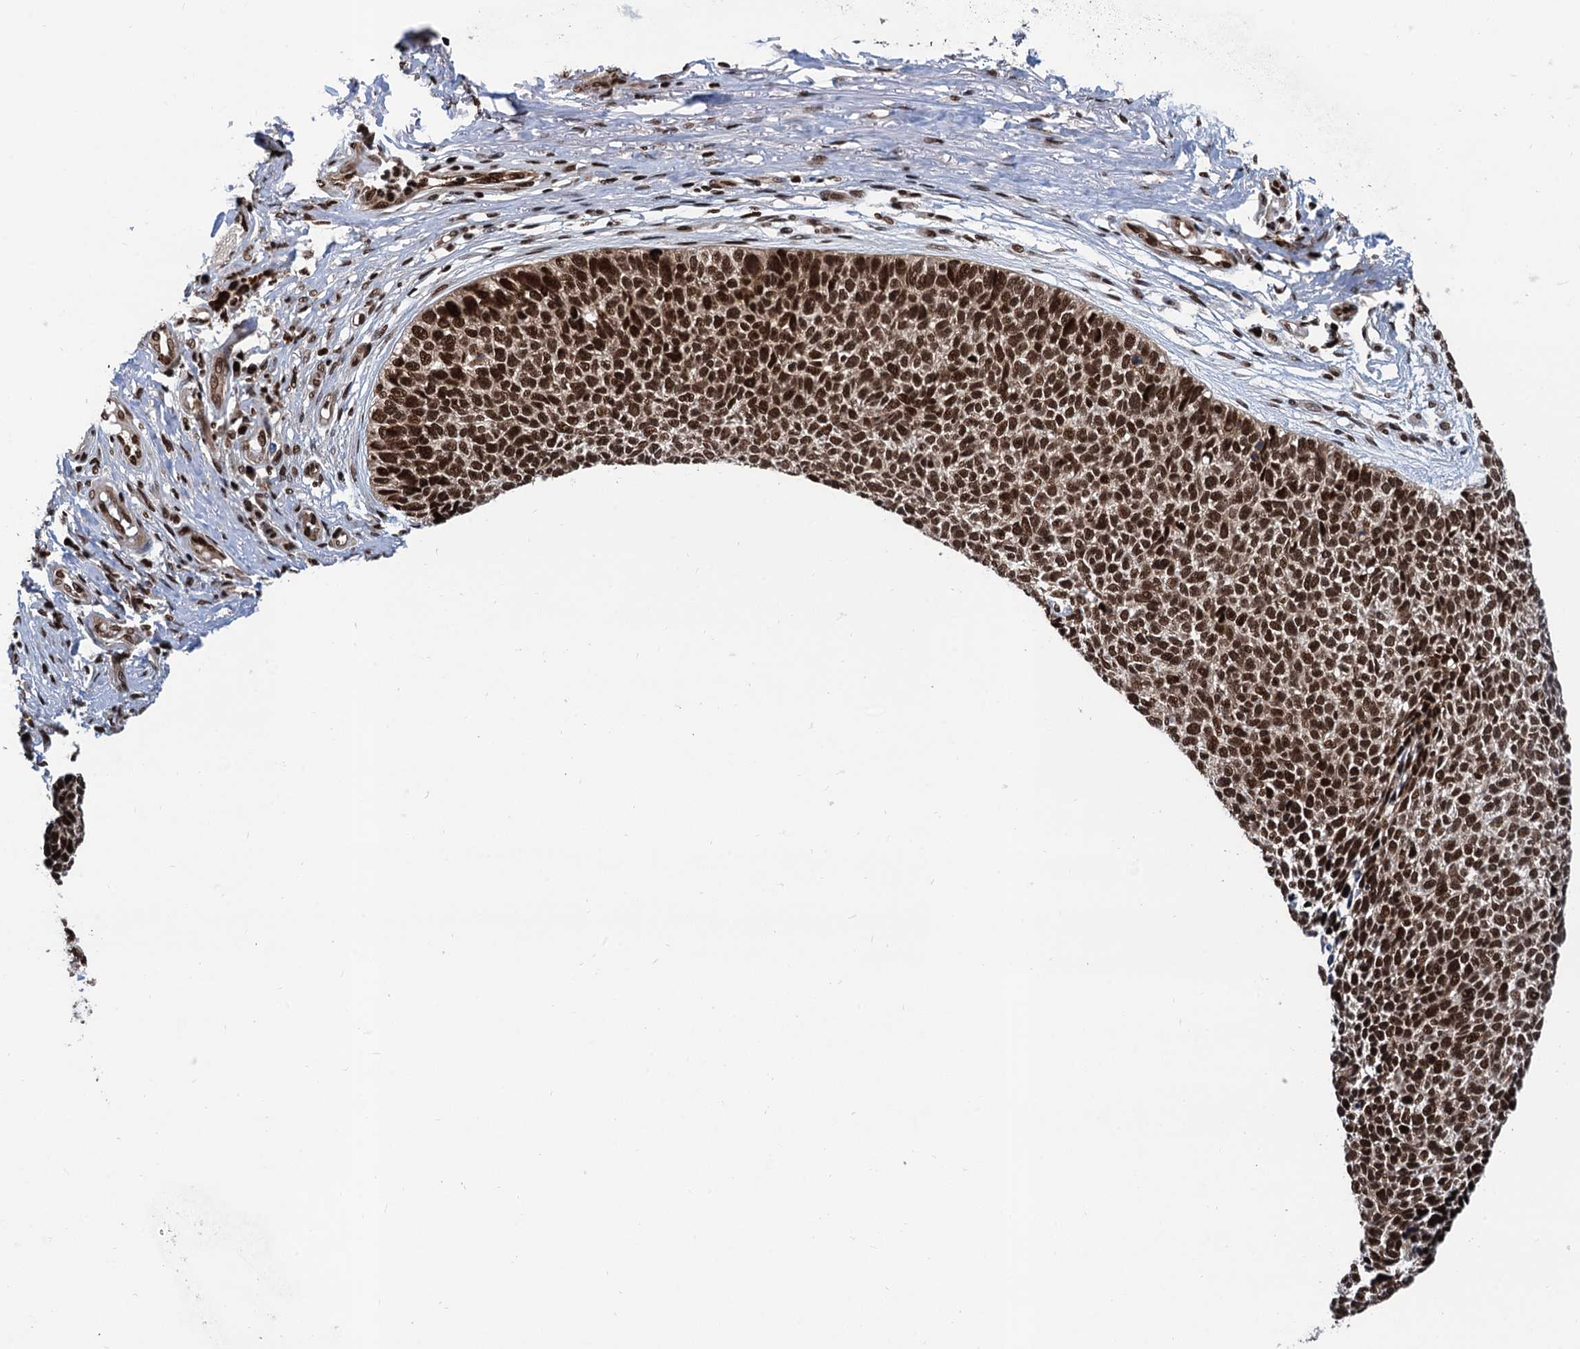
{"staining": {"intensity": "strong", "quantity": ">75%", "location": "nuclear"}, "tissue": "skin cancer", "cell_type": "Tumor cells", "image_type": "cancer", "snomed": [{"axis": "morphology", "description": "Basal cell carcinoma"}, {"axis": "topography", "description": "Skin"}], "caption": "Strong nuclear staining is appreciated in about >75% of tumor cells in skin cancer.", "gene": "PPP4R1", "patient": {"sex": "female", "age": 84}}